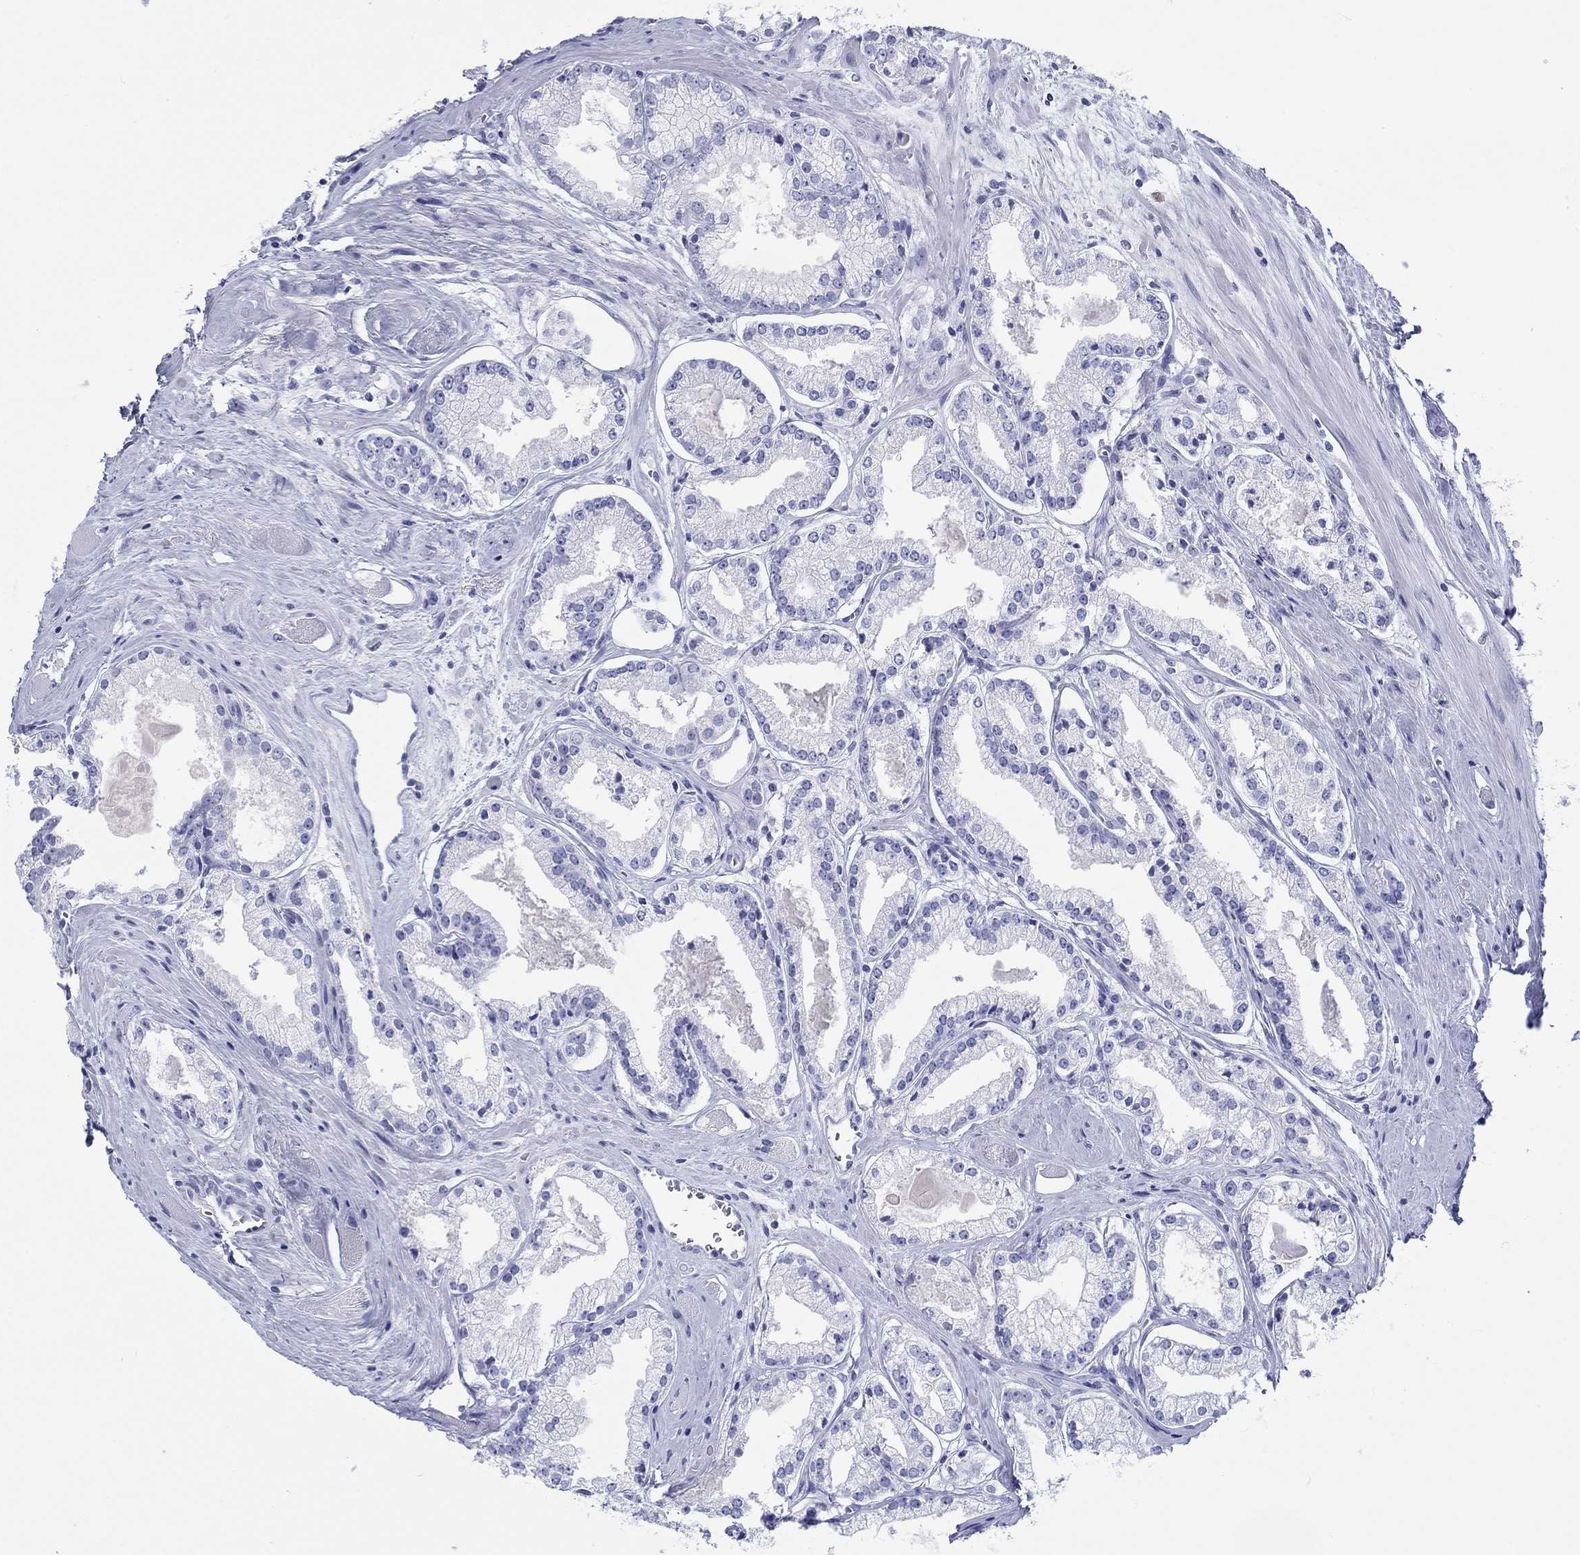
{"staining": {"intensity": "negative", "quantity": "none", "location": "none"}, "tissue": "prostate cancer", "cell_type": "Tumor cells", "image_type": "cancer", "snomed": [{"axis": "morphology", "description": "Adenocarcinoma, NOS"}, {"axis": "topography", "description": "Prostate"}], "caption": "An immunohistochemistry (IHC) micrograph of prostate cancer is shown. There is no staining in tumor cells of prostate cancer.", "gene": "H1-1", "patient": {"sex": "male", "age": 72}}